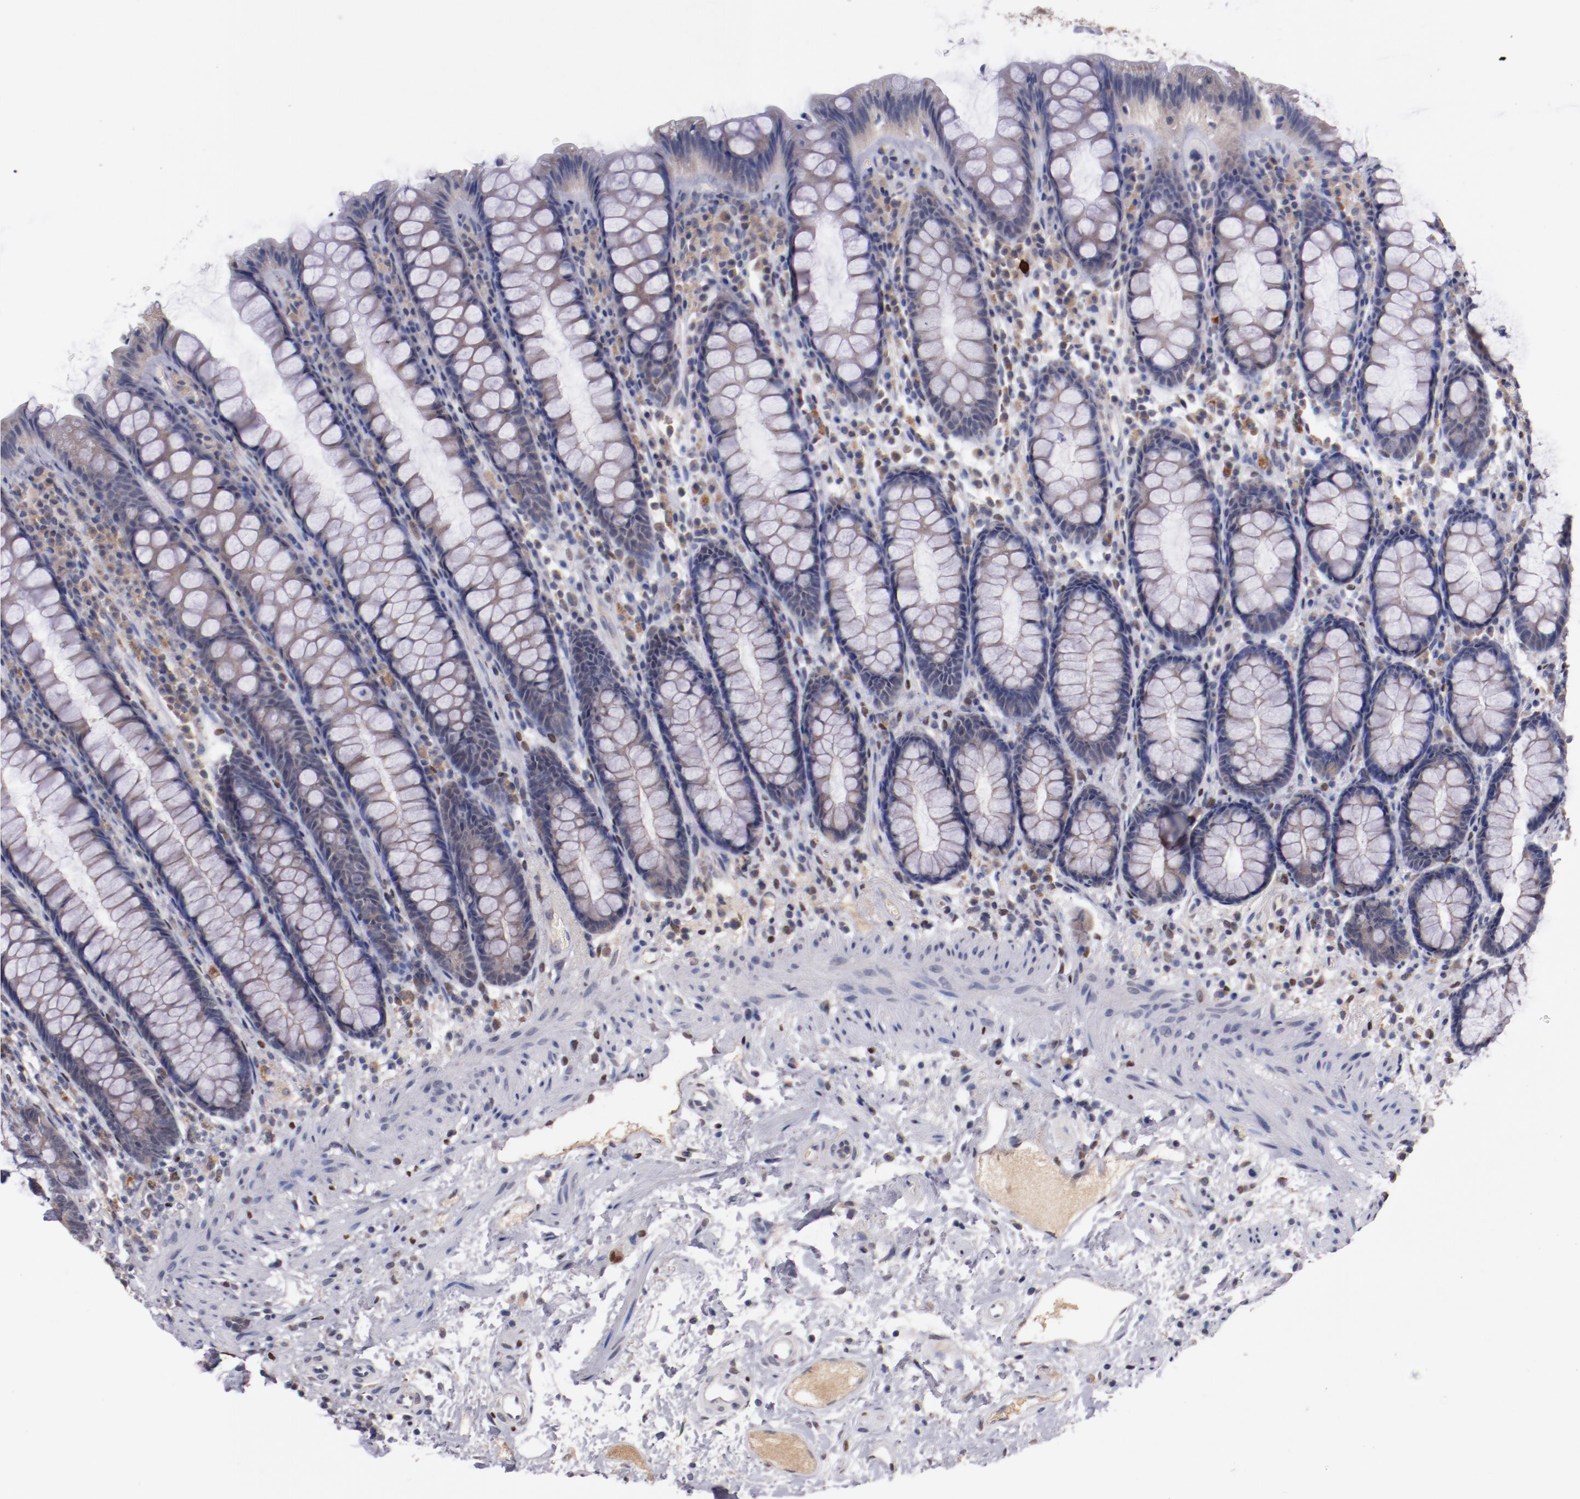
{"staining": {"intensity": "weak", "quantity": ">75%", "location": "cytoplasmic/membranous"}, "tissue": "rectum", "cell_type": "Glandular cells", "image_type": "normal", "snomed": [{"axis": "morphology", "description": "Normal tissue, NOS"}, {"axis": "topography", "description": "Rectum"}], "caption": "High-magnification brightfield microscopy of unremarkable rectum stained with DAB (brown) and counterstained with hematoxylin (blue). glandular cells exhibit weak cytoplasmic/membranous positivity is seen in approximately>75% of cells. Using DAB (brown) and hematoxylin (blue) stains, captured at high magnification using brightfield microscopy.", "gene": "FAM81A", "patient": {"sex": "male", "age": 92}}